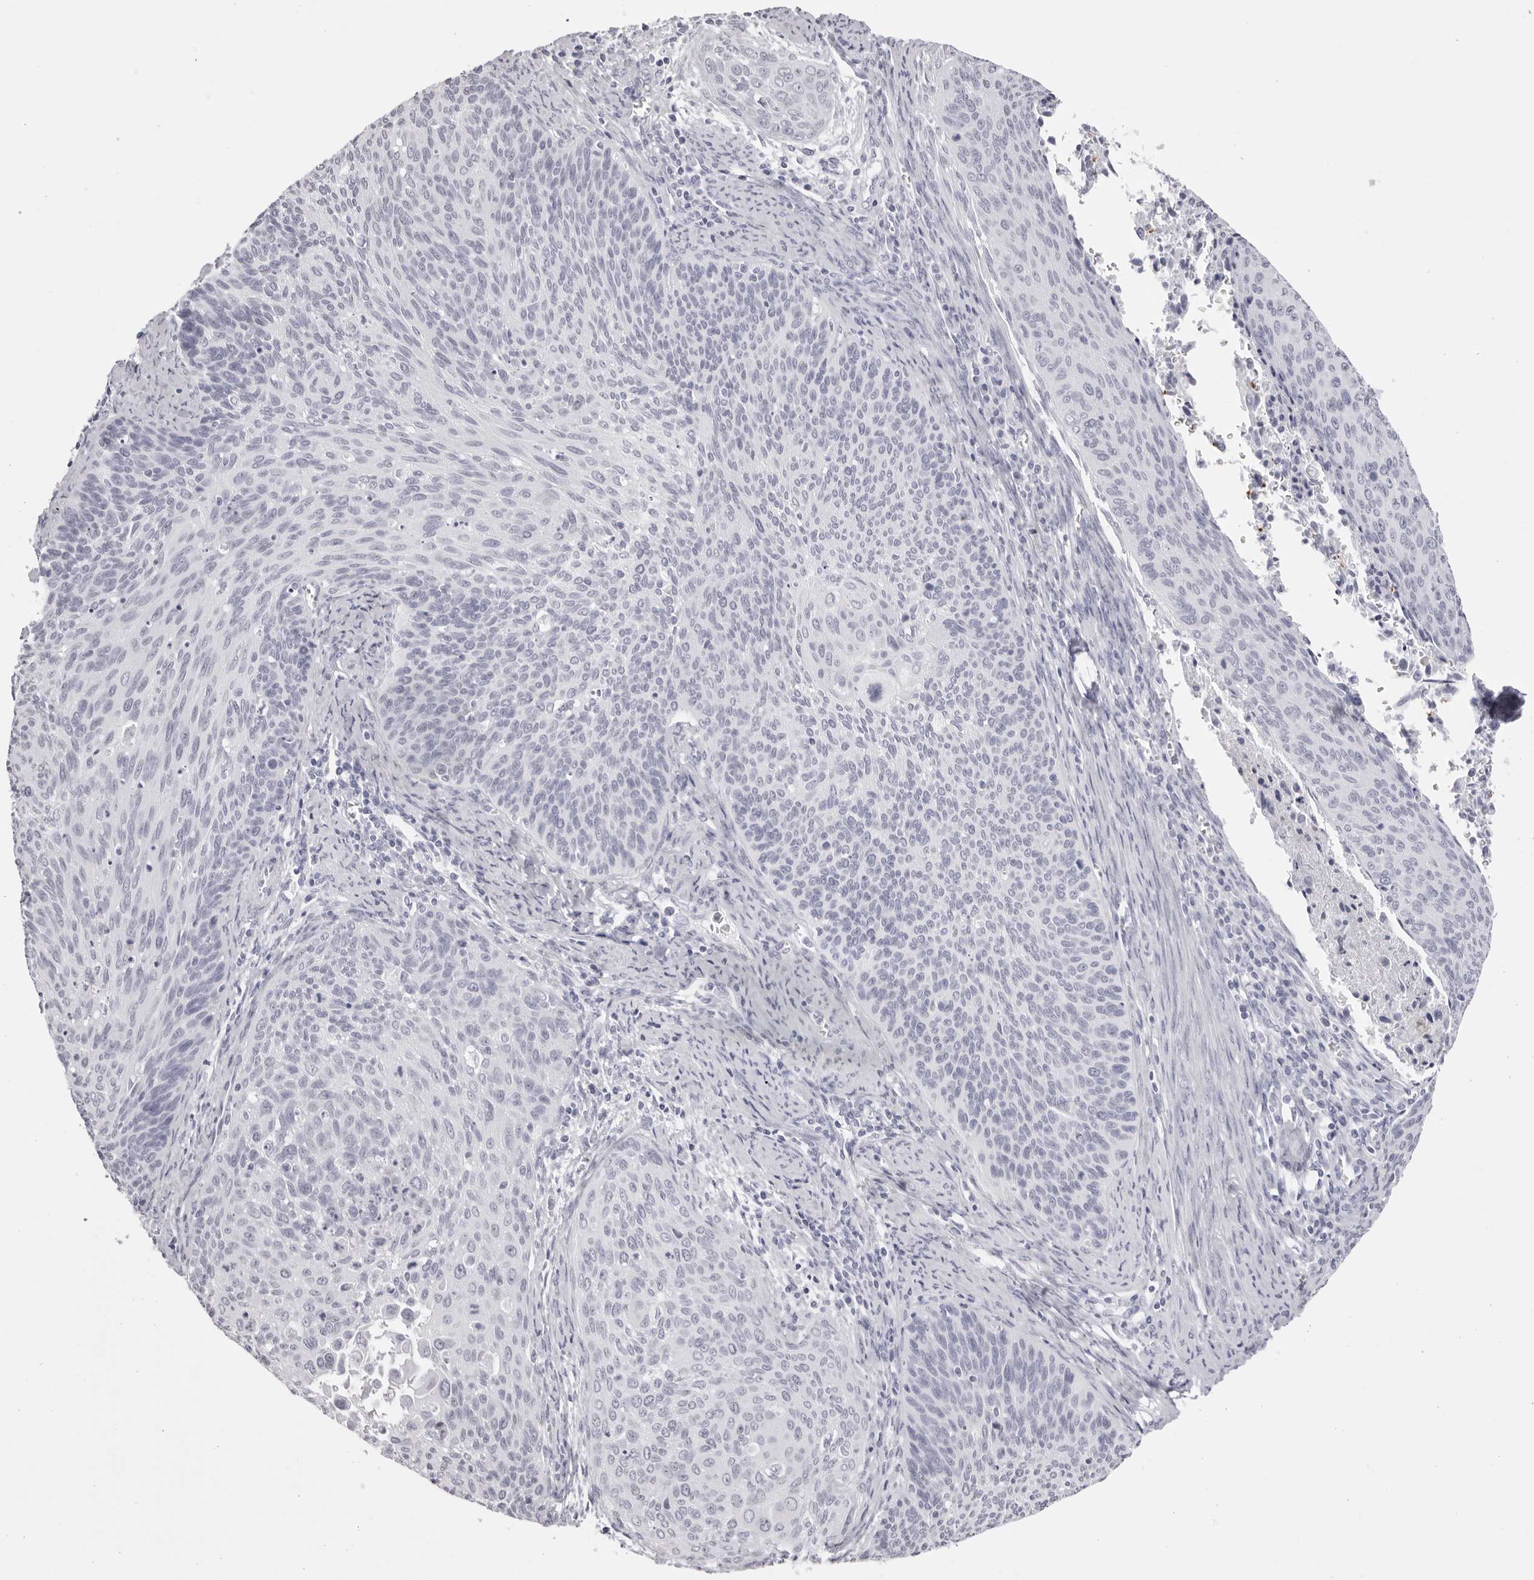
{"staining": {"intensity": "negative", "quantity": "none", "location": "none"}, "tissue": "cervical cancer", "cell_type": "Tumor cells", "image_type": "cancer", "snomed": [{"axis": "morphology", "description": "Squamous cell carcinoma, NOS"}, {"axis": "topography", "description": "Cervix"}], "caption": "Image shows no significant protein expression in tumor cells of squamous cell carcinoma (cervical). (Stains: DAB (3,3'-diaminobenzidine) immunohistochemistry (IHC) with hematoxylin counter stain, Microscopy: brightfield microscopy at high magnification).", "gene": "SPTA1", "patient": {"sex": "female", "age": 55}}